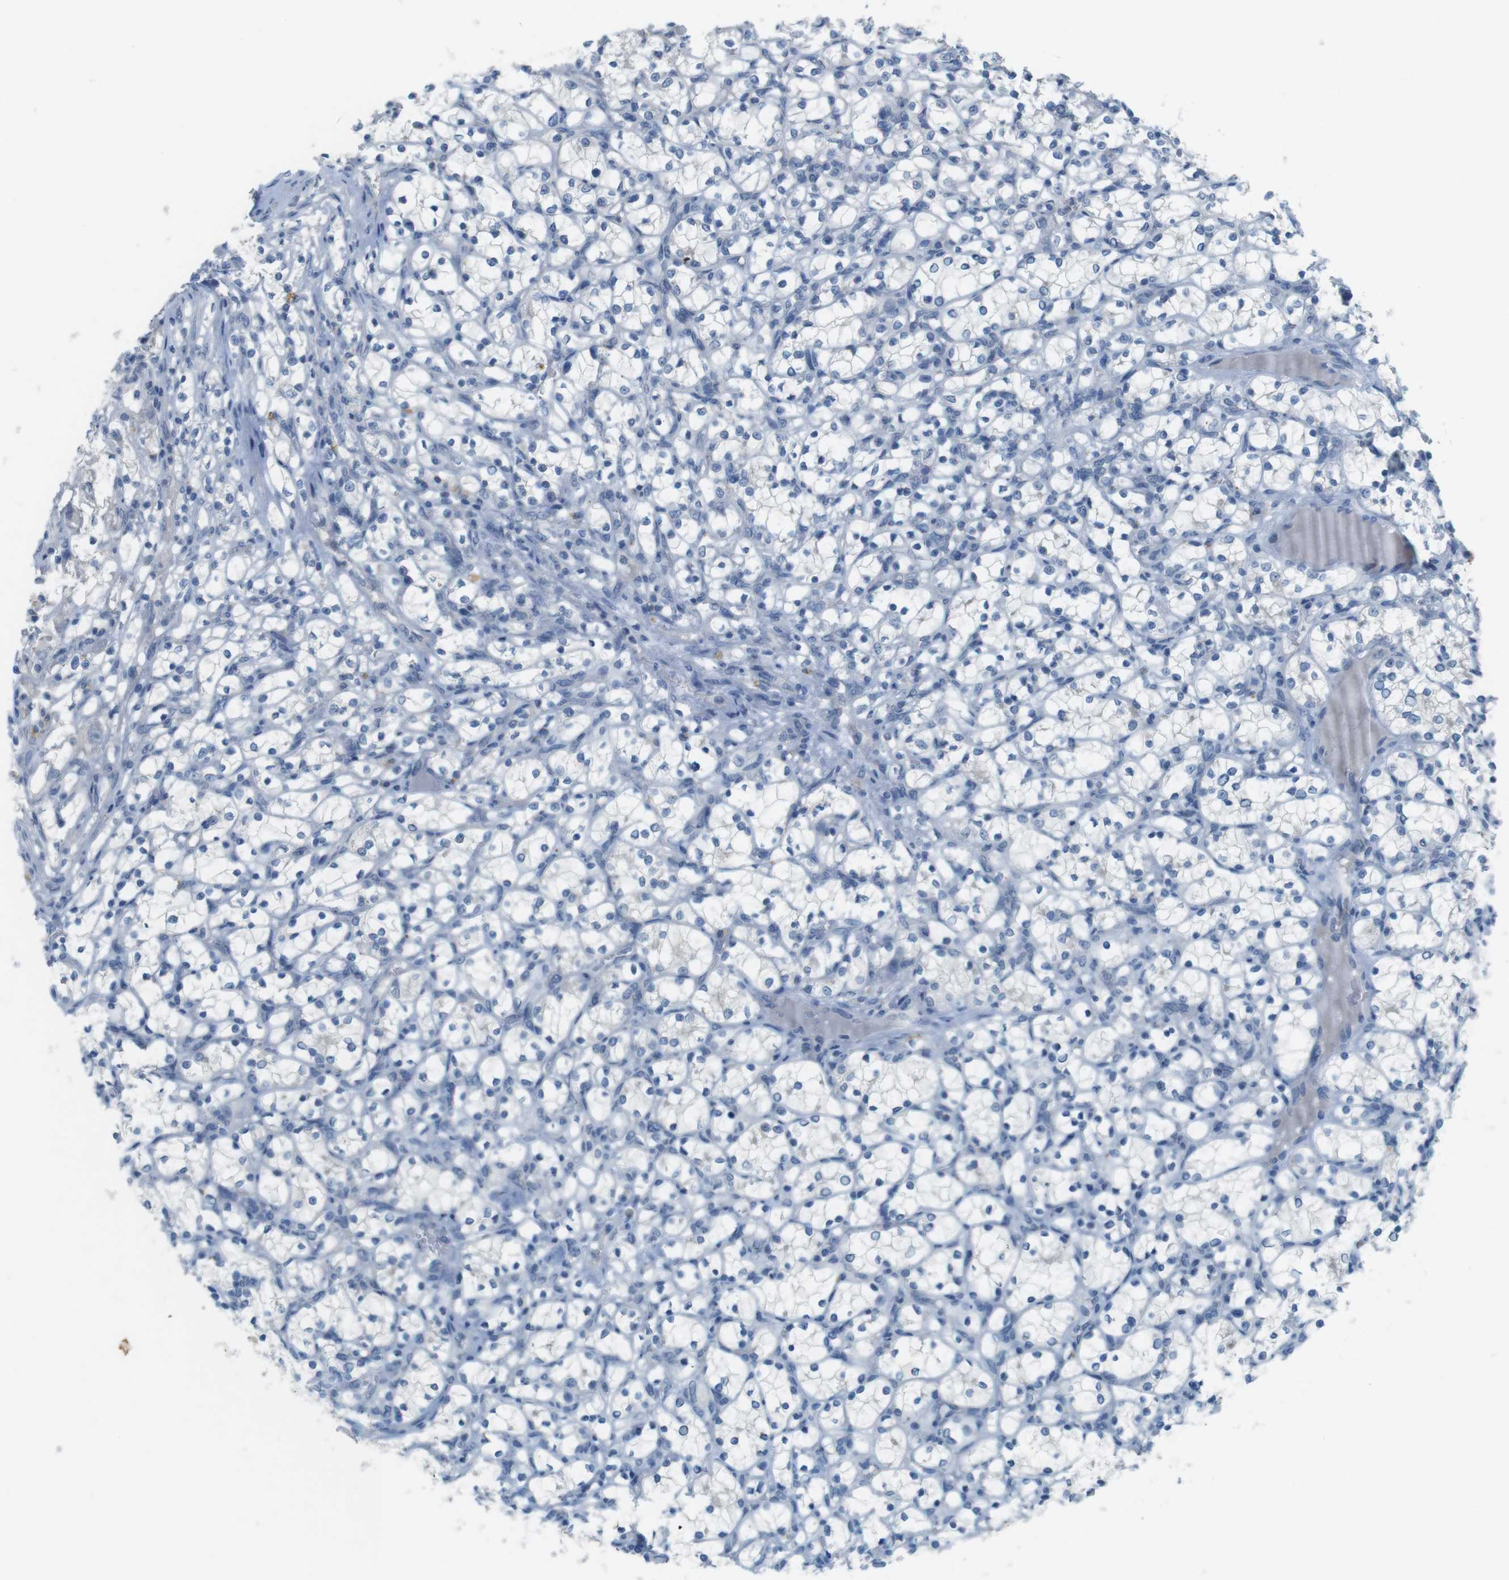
{"staining": {"intensity": "negative", "quantity": "none", "location": "none"}, "tissue": "renal cancer", "cell_type": "Tumor cells", "image_type": "cancer", "snomed": [{"axis": "morphology", "description": "Adenocarcinoma, NOS"}, {"axis": "topography", "description": "Kidney"}], "caption": "Immunohistochemical staining of human renal cancer displays no significant expression in tumor cells.", "gene": "MUC5B", "patient": {"sex": "female", "age": 69}}